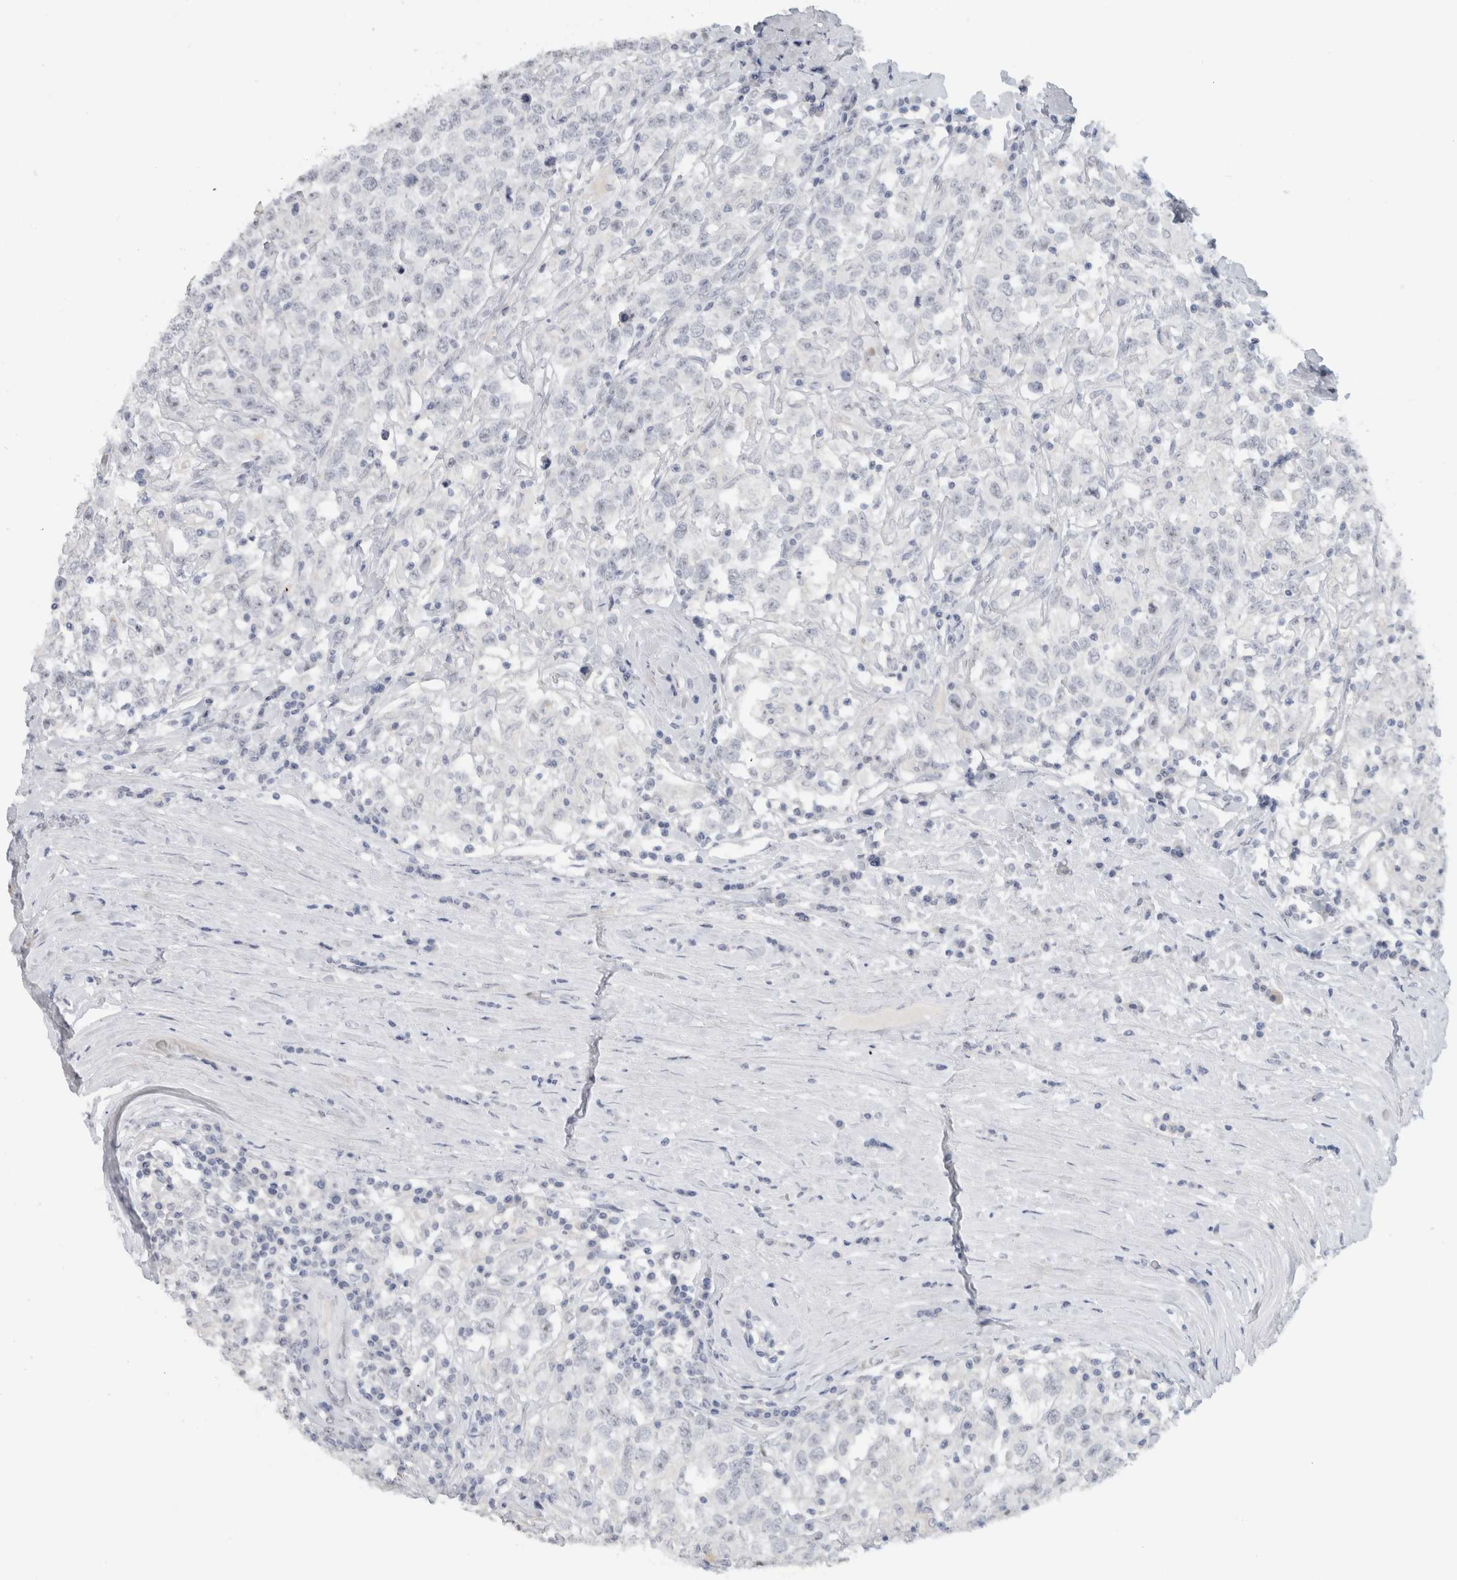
{"staining": {"intensity": "negative", "quantity": "none", "location": "none"}, "tissue": "testis cancer", "cell_type": "Tumor cells", "image_type": "cancer", "snomed": [{"axis": "morphology", "description": "Seminoma, NOS"}, {"axis": "topography", "description": "Testis"}], "caption": "High power microscopy photomicrograph of an IHC image of testis cancer (seminoma), revealing no significant expression in tumor cells.", "gene": "FMR1NB", "patient": {"sex": "male", "age": 41}}